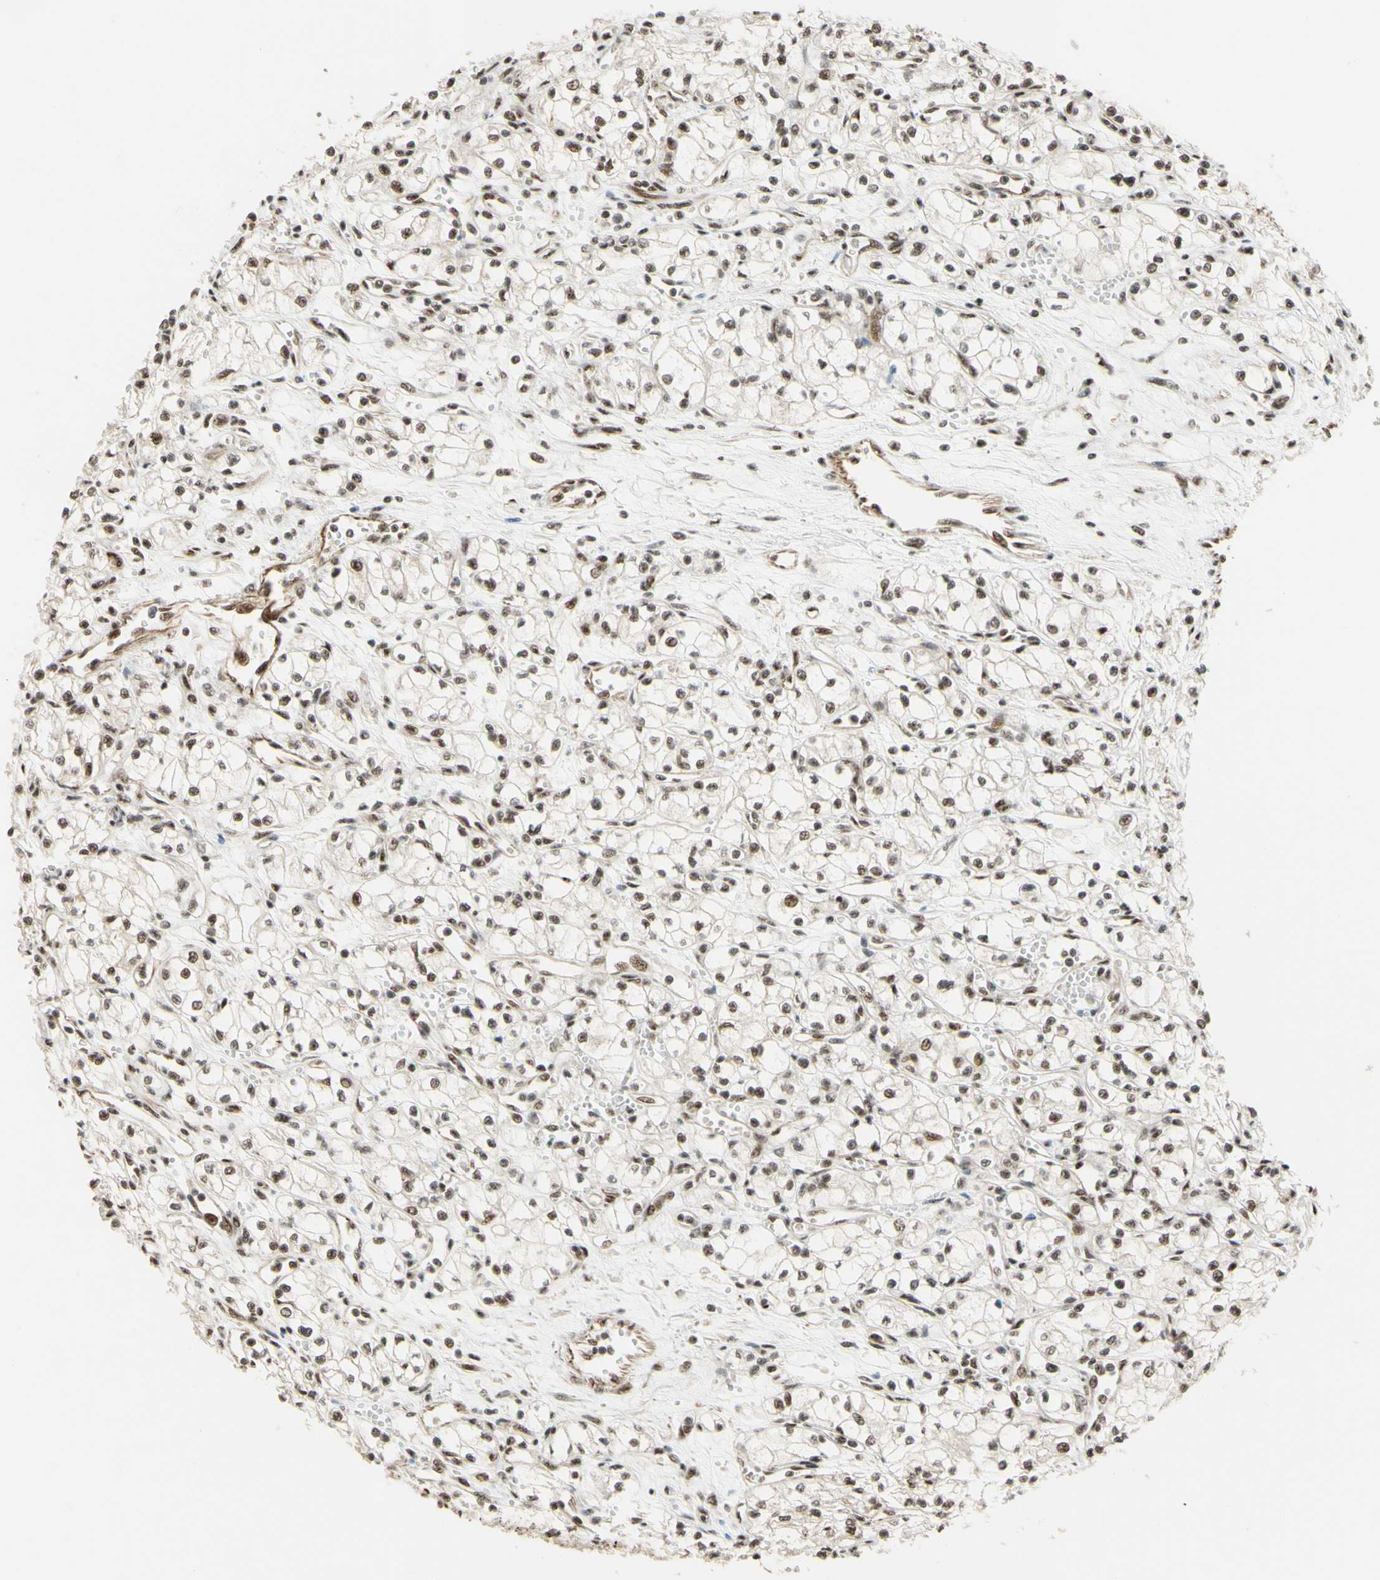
{"staining": {"intensity": "moderate", "quantity": ">75%", "location": "nuclear"}, "tissue": "renal cancer", "cell_type": "Tumor cells", "image_type": "cancer", "snomed": [{"axis": "morphology", "description": "Normal tissue, NOS"}, {"axis": "morphology", "description": "Adenocarcinoma, NOS"}, {"axis": "topography", "description": "Kidney"}], "caption": "This histopathology image shows immunohistochemistry (IHC) staining of human adenocarcinoma (renal), with medium moderate nuclear expression in approximately >75% of tumor cells.", "gene": "SAP18", "patient": {"sex": "male", "age": 59}}